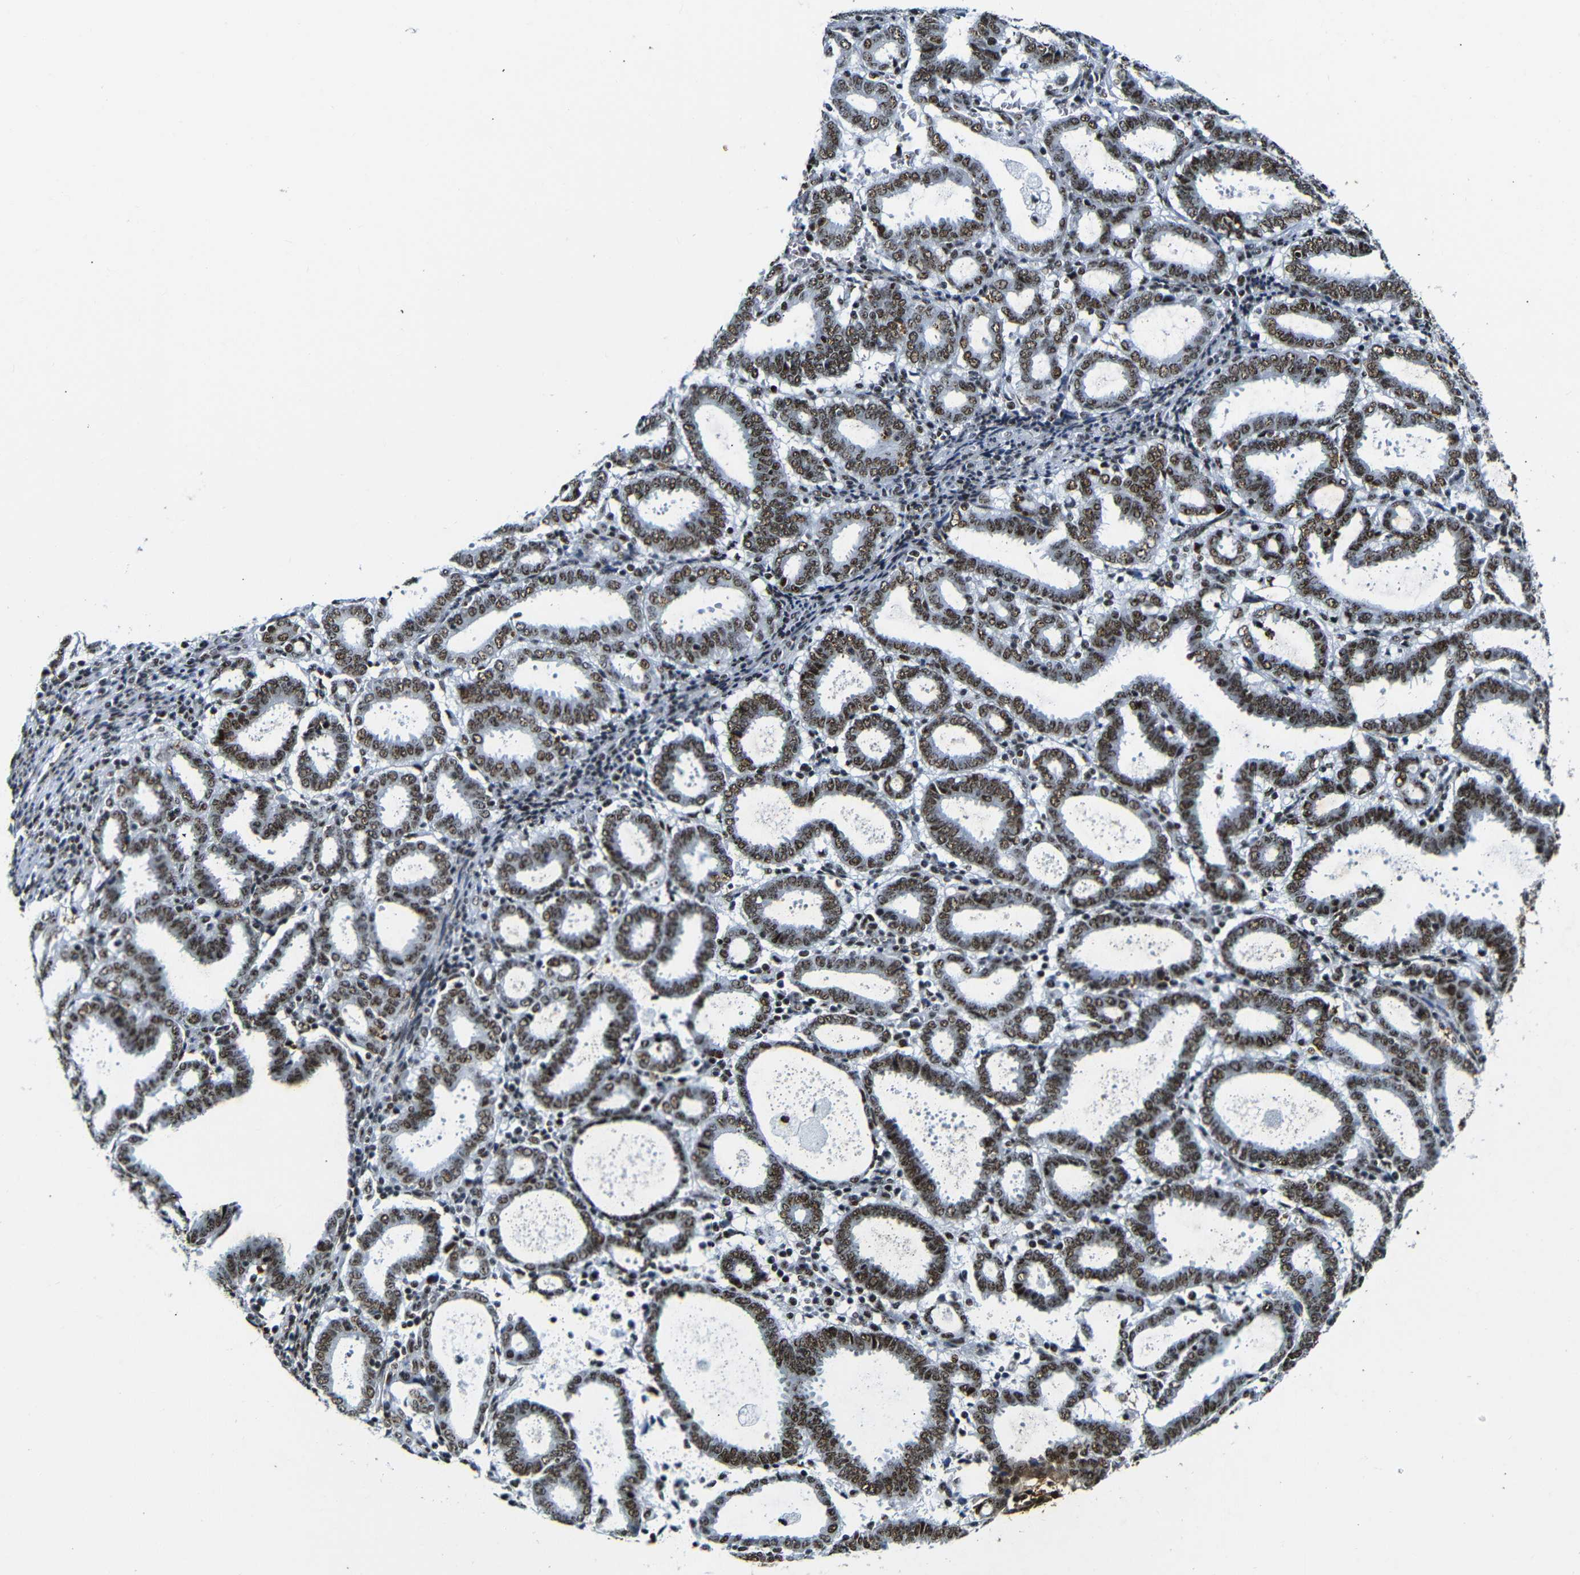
{"staining": {"intensity": "strong", "quantity": ">75%", "location": "nuclear"}, "tissue": "endometrial cancer", "cell_type": "Tumor cells", "image_type": "cancer", "snomed": [{"axis": "morphology", "description": "Adenocarcinoma, NOS"}, {"axis": "topography", "description": "Uterus"}], "caption": "Endometrial cancer stained with DAB (3,3'-diaminobenzidine) immunohistochemistry (IHC) demonstrates high levels of strong nuclear staining in about >75% of tumor cells.", "gene": "SRSF1", "patient": {"sex": "female", "age": 83}}